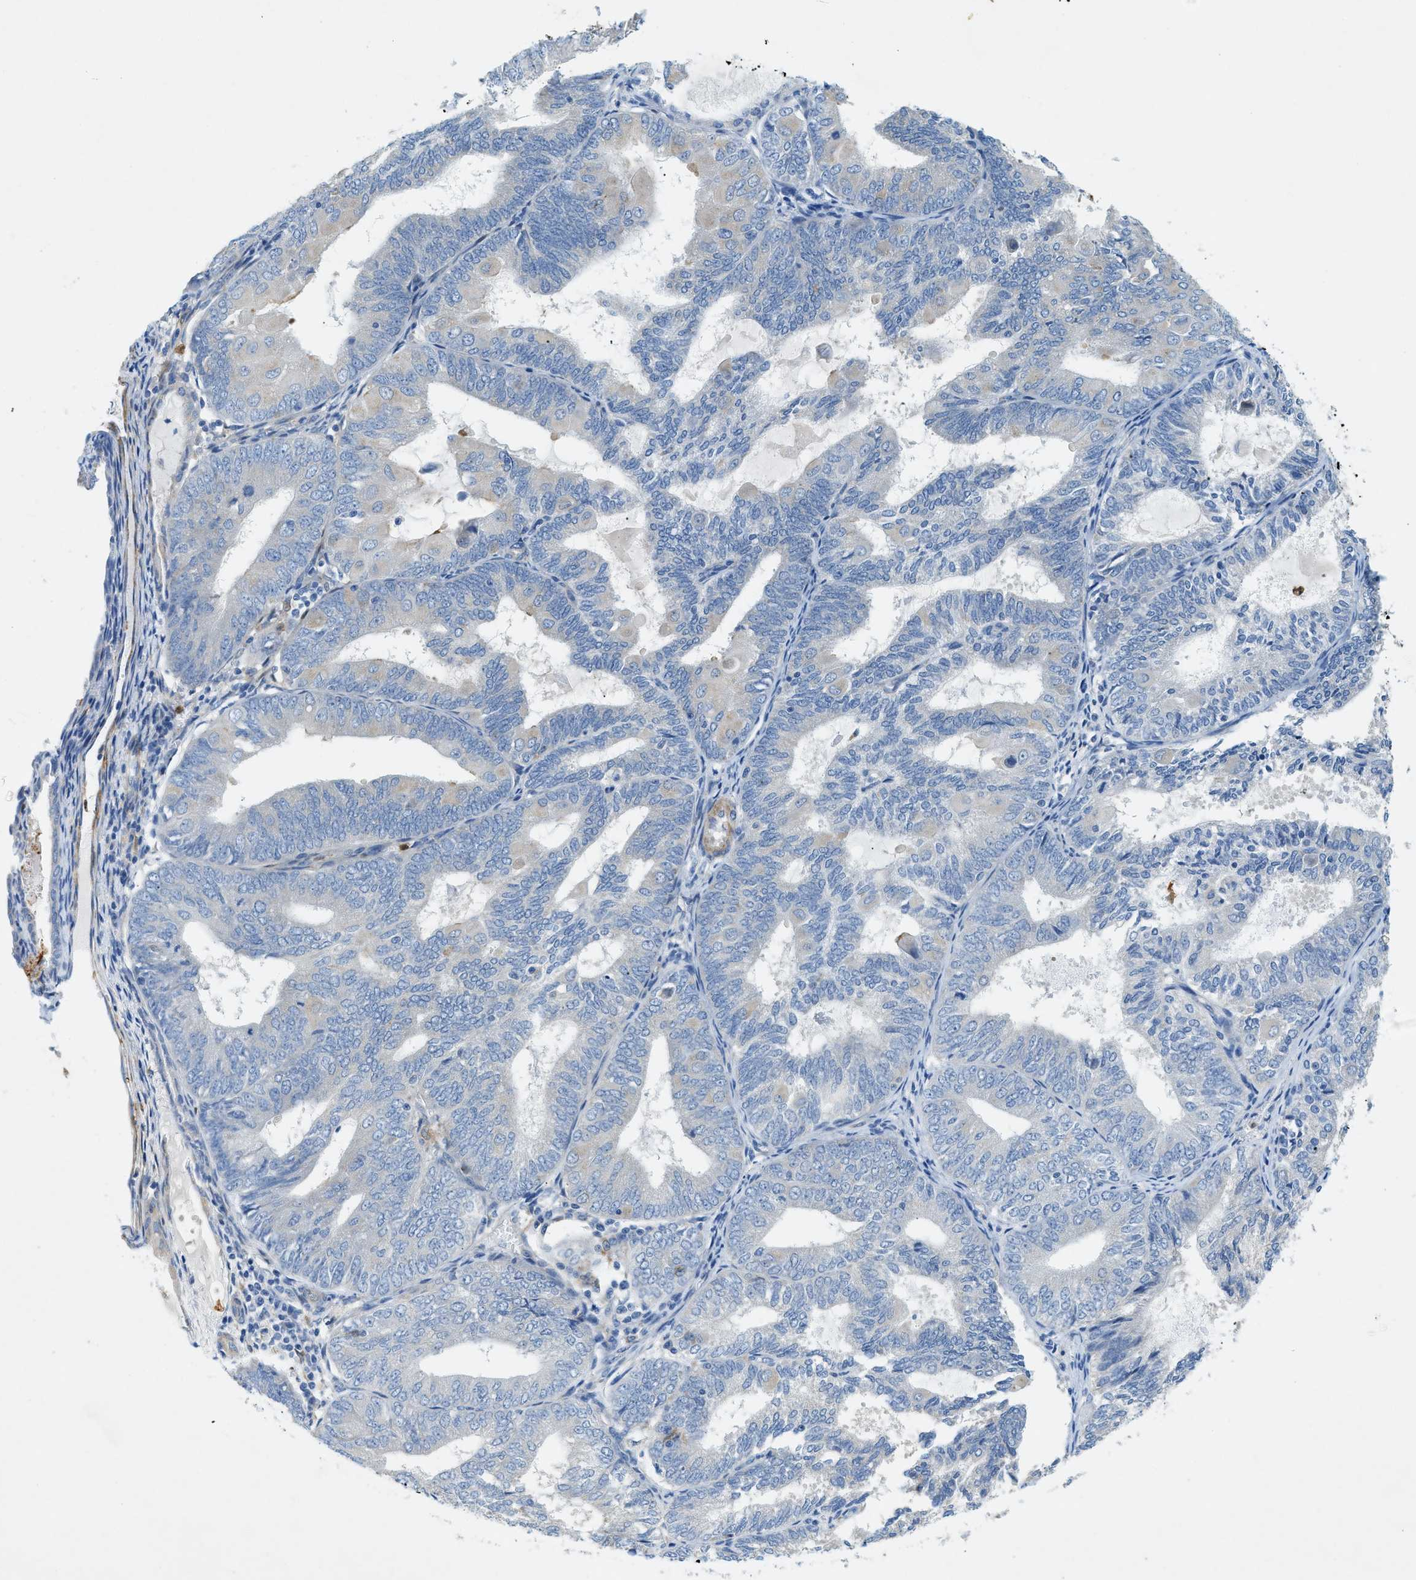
{"staining": {"intensity": "negative", "quantity": "none", "location": "none"}, "tissue": "endometrial cancer", "cell_type": "Tumor cells", "image_type": "cancer", "snomed": [{"axis": "morphology", "description": "Adenocarcinoma, NOS"}, {"axis": "topography", "description": "Endometrium"}], "caption": "A photomicrograph of endometrial adenocarcinoma stained for a protein shows no brown staining in tumor cells.", "gene": "ZDHHC13", "patient": {"sex": "female", "age": 81}}